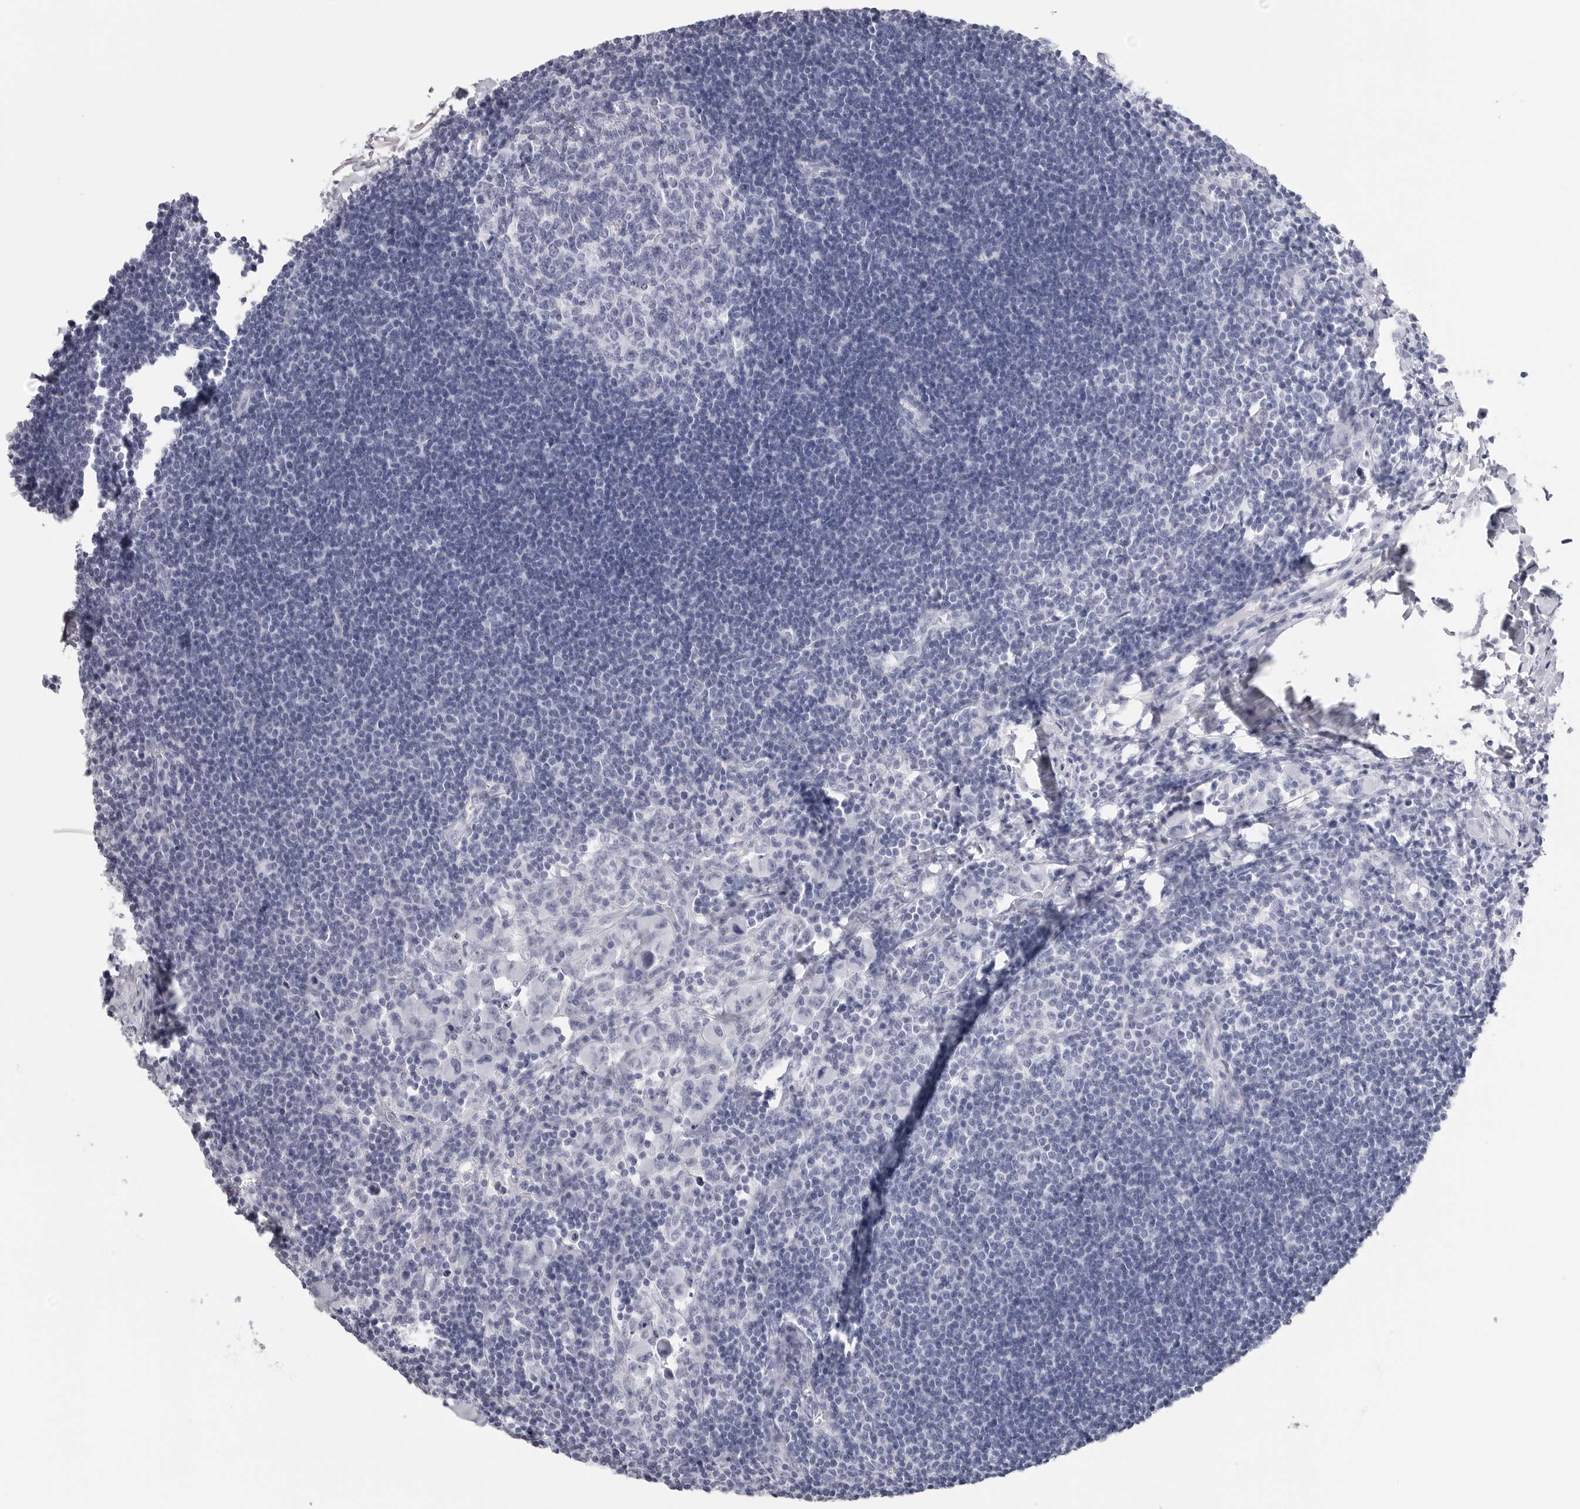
{"staining": {"intensity": "negative", "quantity": "none", "location": "none"}, "tissue": "lymph node", "cell_type": "Germinal center cells", "image_type": "normal", "snomed": [{"axis": "morphology", "description": "Normal tissue, NOS"}, {"axis": "morphology", "description": "Malignant melanoma, Metastatic site"}, {"axis": "topography", "description": "Lymph node"}], "caption": "DAB (3,3'-diaminobenzidine) immunohistochemical staining of benign human lymph node demonstrates no significant staining in germinal center cells.", "gene": "CST2", "patient": {"sex": "male", "age": 41}}